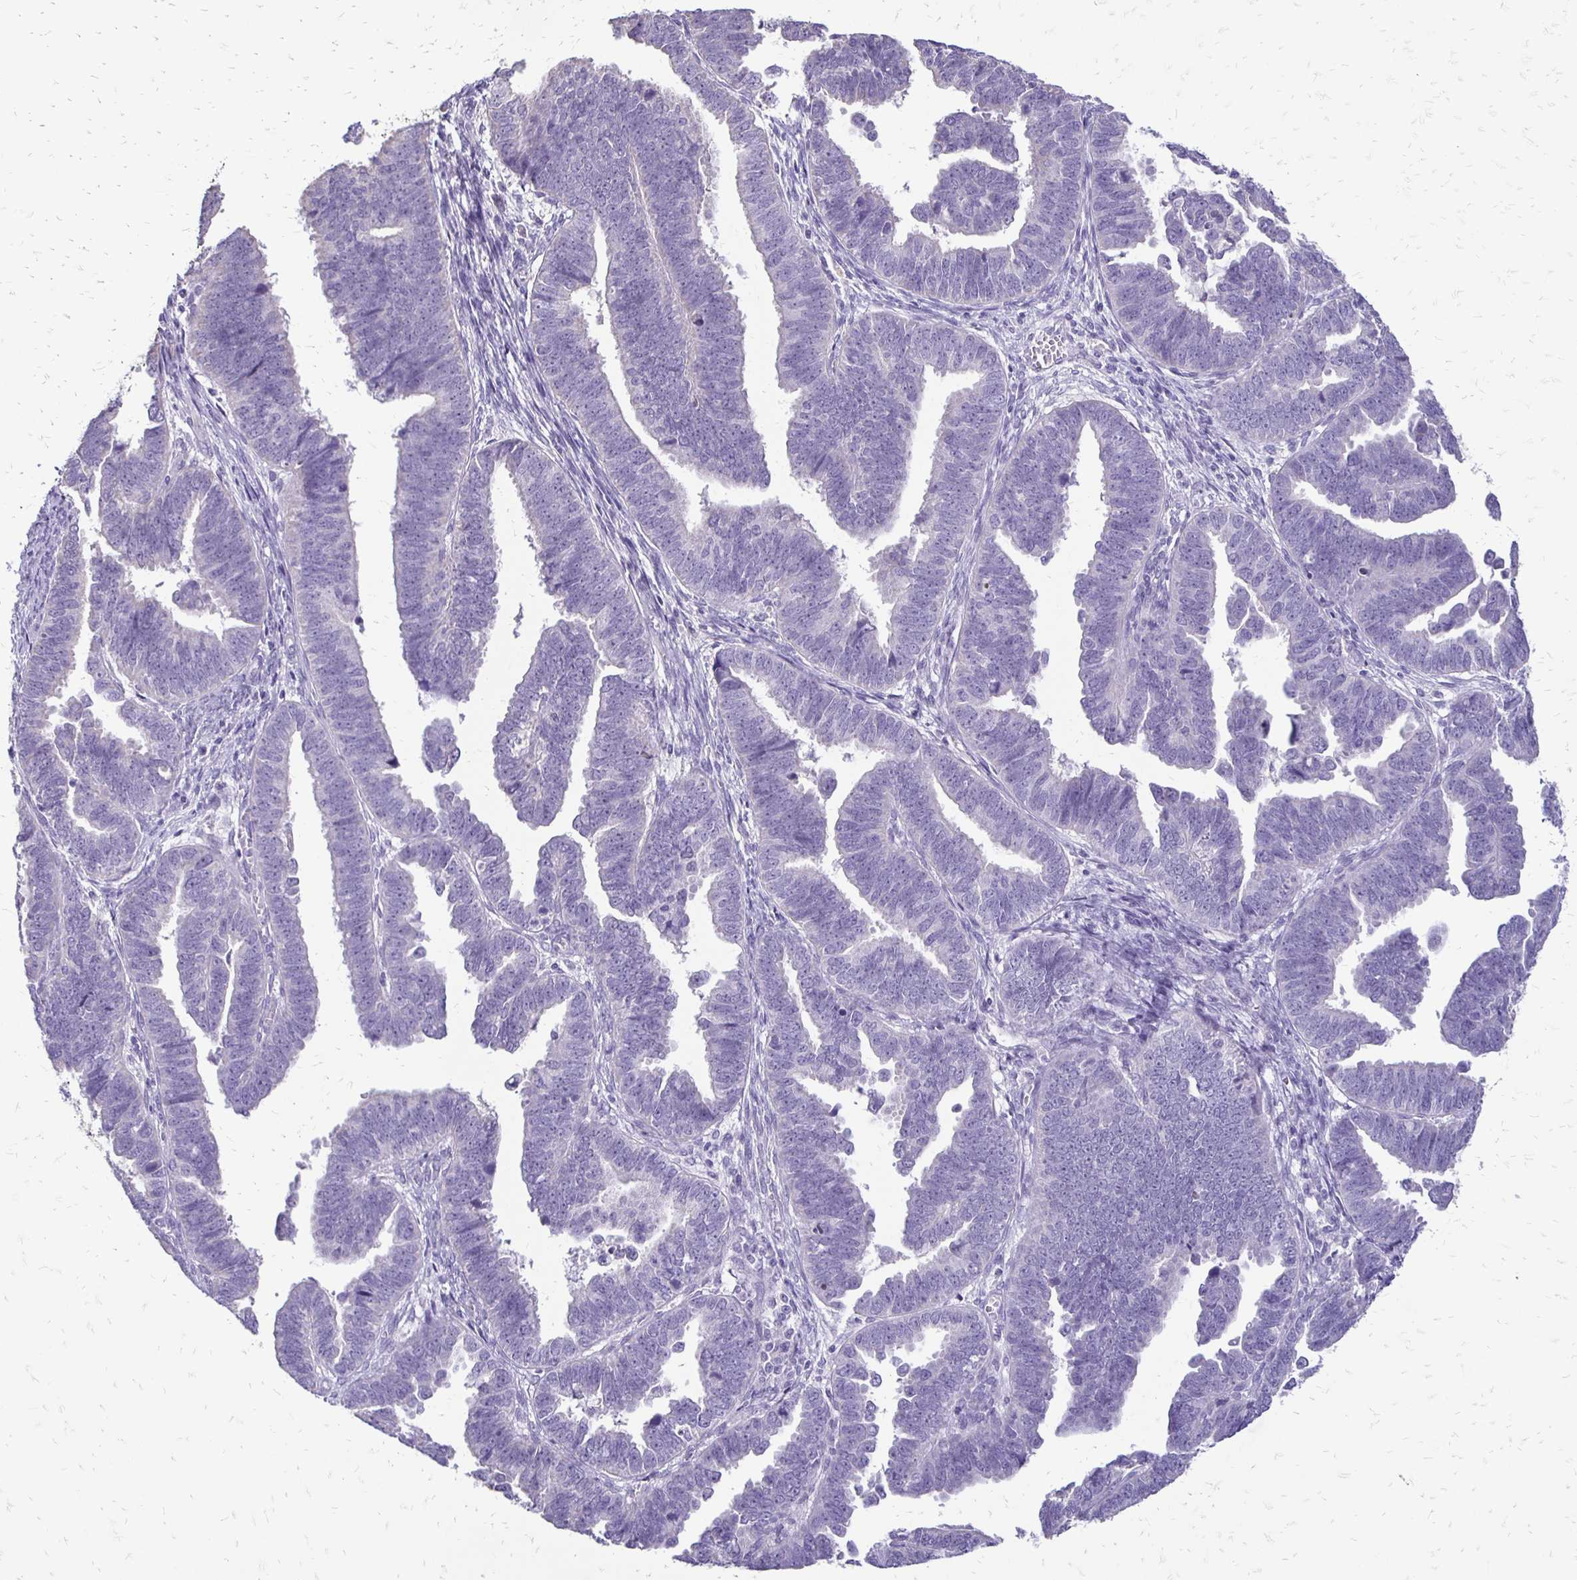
{"staining": {"intensity": "negative", "quantity": "none", "location": "none"}, "tissue": "endometrial cancer", "cell_type": "Tumor cells", "image_type": "cancer", "snomed": [{"axis": "morphology", "description": "Adenocarcinoma, NOS"}, {"axis": "topography", "description": "Endometrium"}], "caption": "This image is of endometrial cancer (adenocarcinoma) stained with immunohistochemistry (IHC) to label a protein in brown with the nuclei are counter-stained blue. There is no staining in tumor cells.", "gene": "ALPG", "patient": {"sex": "female", "age": 75}}